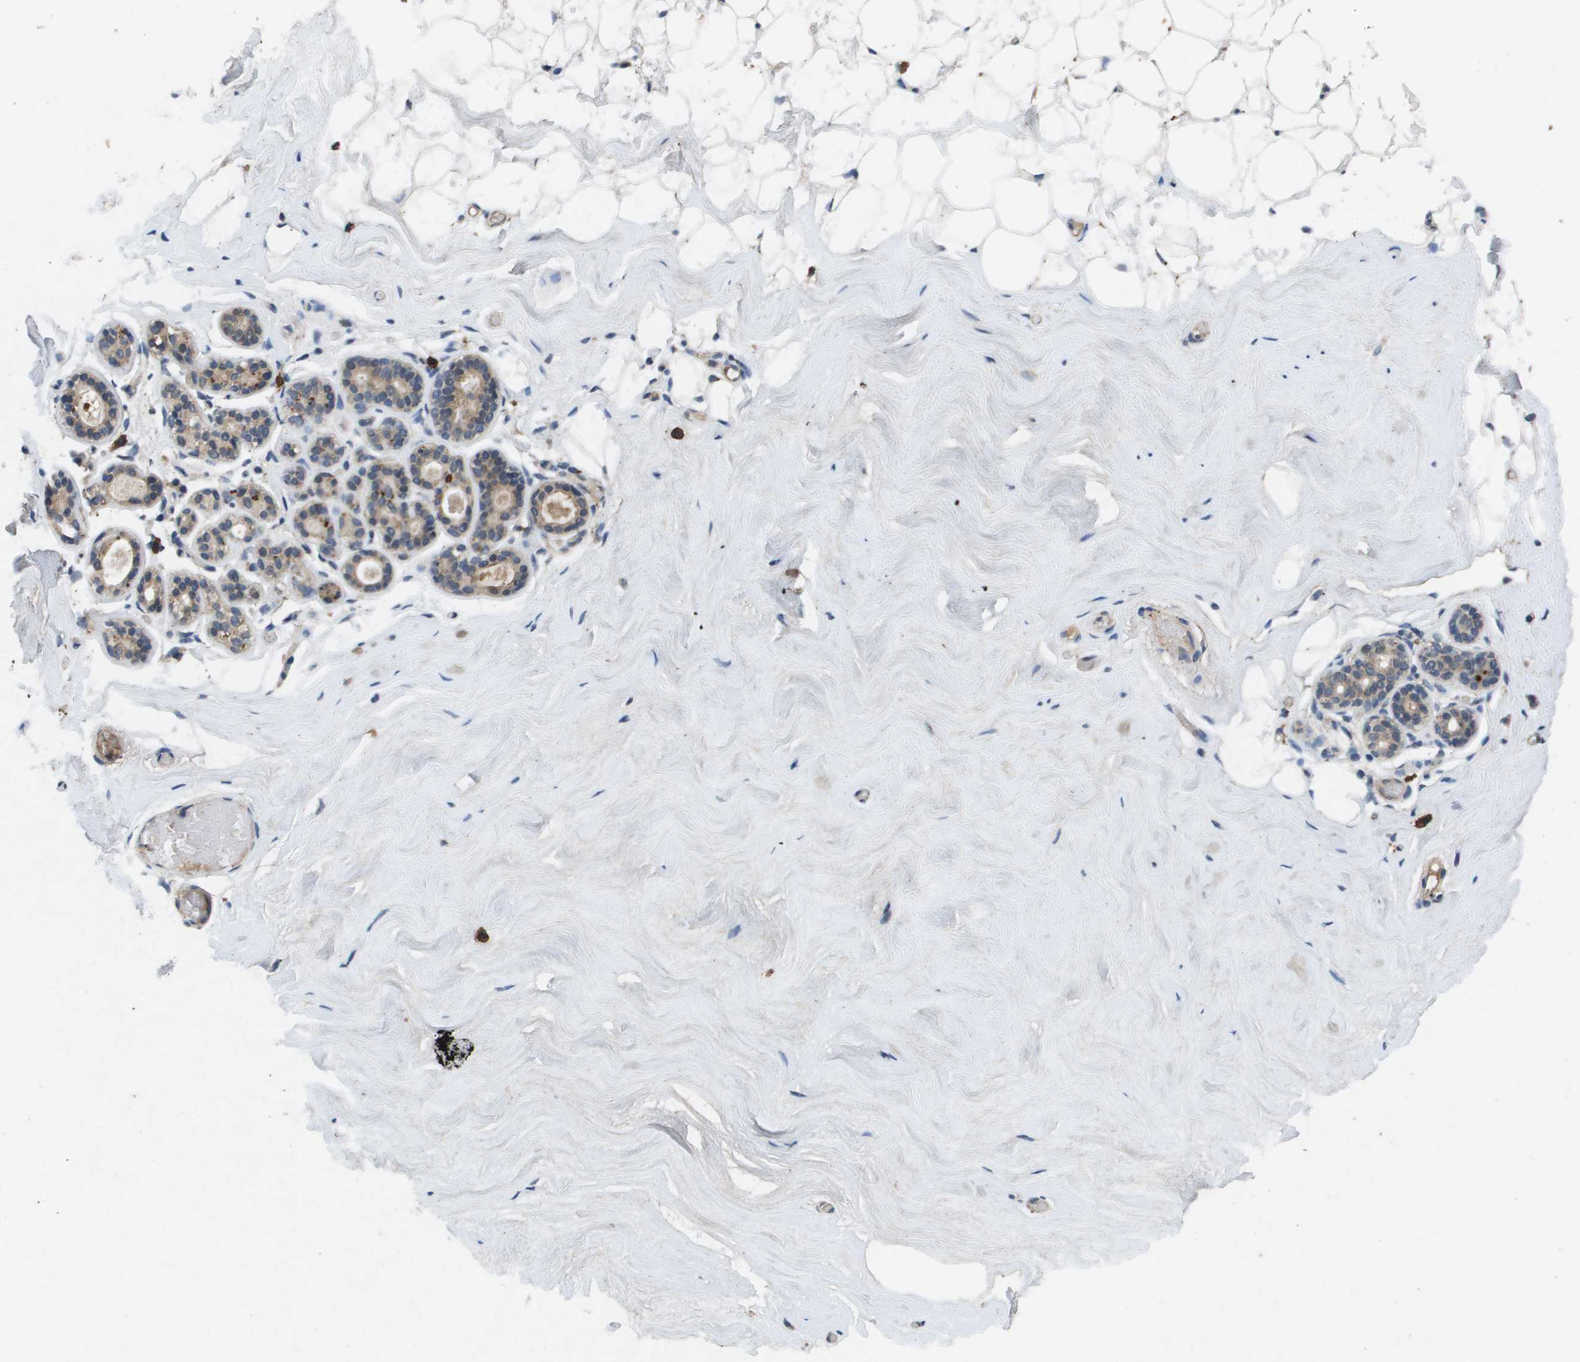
{"staining": {"intensity": "negative", "quantity": "none", "location": "none"}, "tissue": "breast", "cell_type": "Adipocytes", "image_type": "normal", "snomed": [{"axis": "morphology", "description": "Normal tissue, NOS"}, {"axis": "topography", "description": "Breast"}], "caption": "Breast was stained to show a protein in brown. There is no significant expression in adipocytes. (Stains: DAB immunohistochemistry with hematoxylin counter stain, Microscopy: brightfield microscopy at high magnification).", "gene": "PROC", "patient": {"sex": "female", "age": 75}}